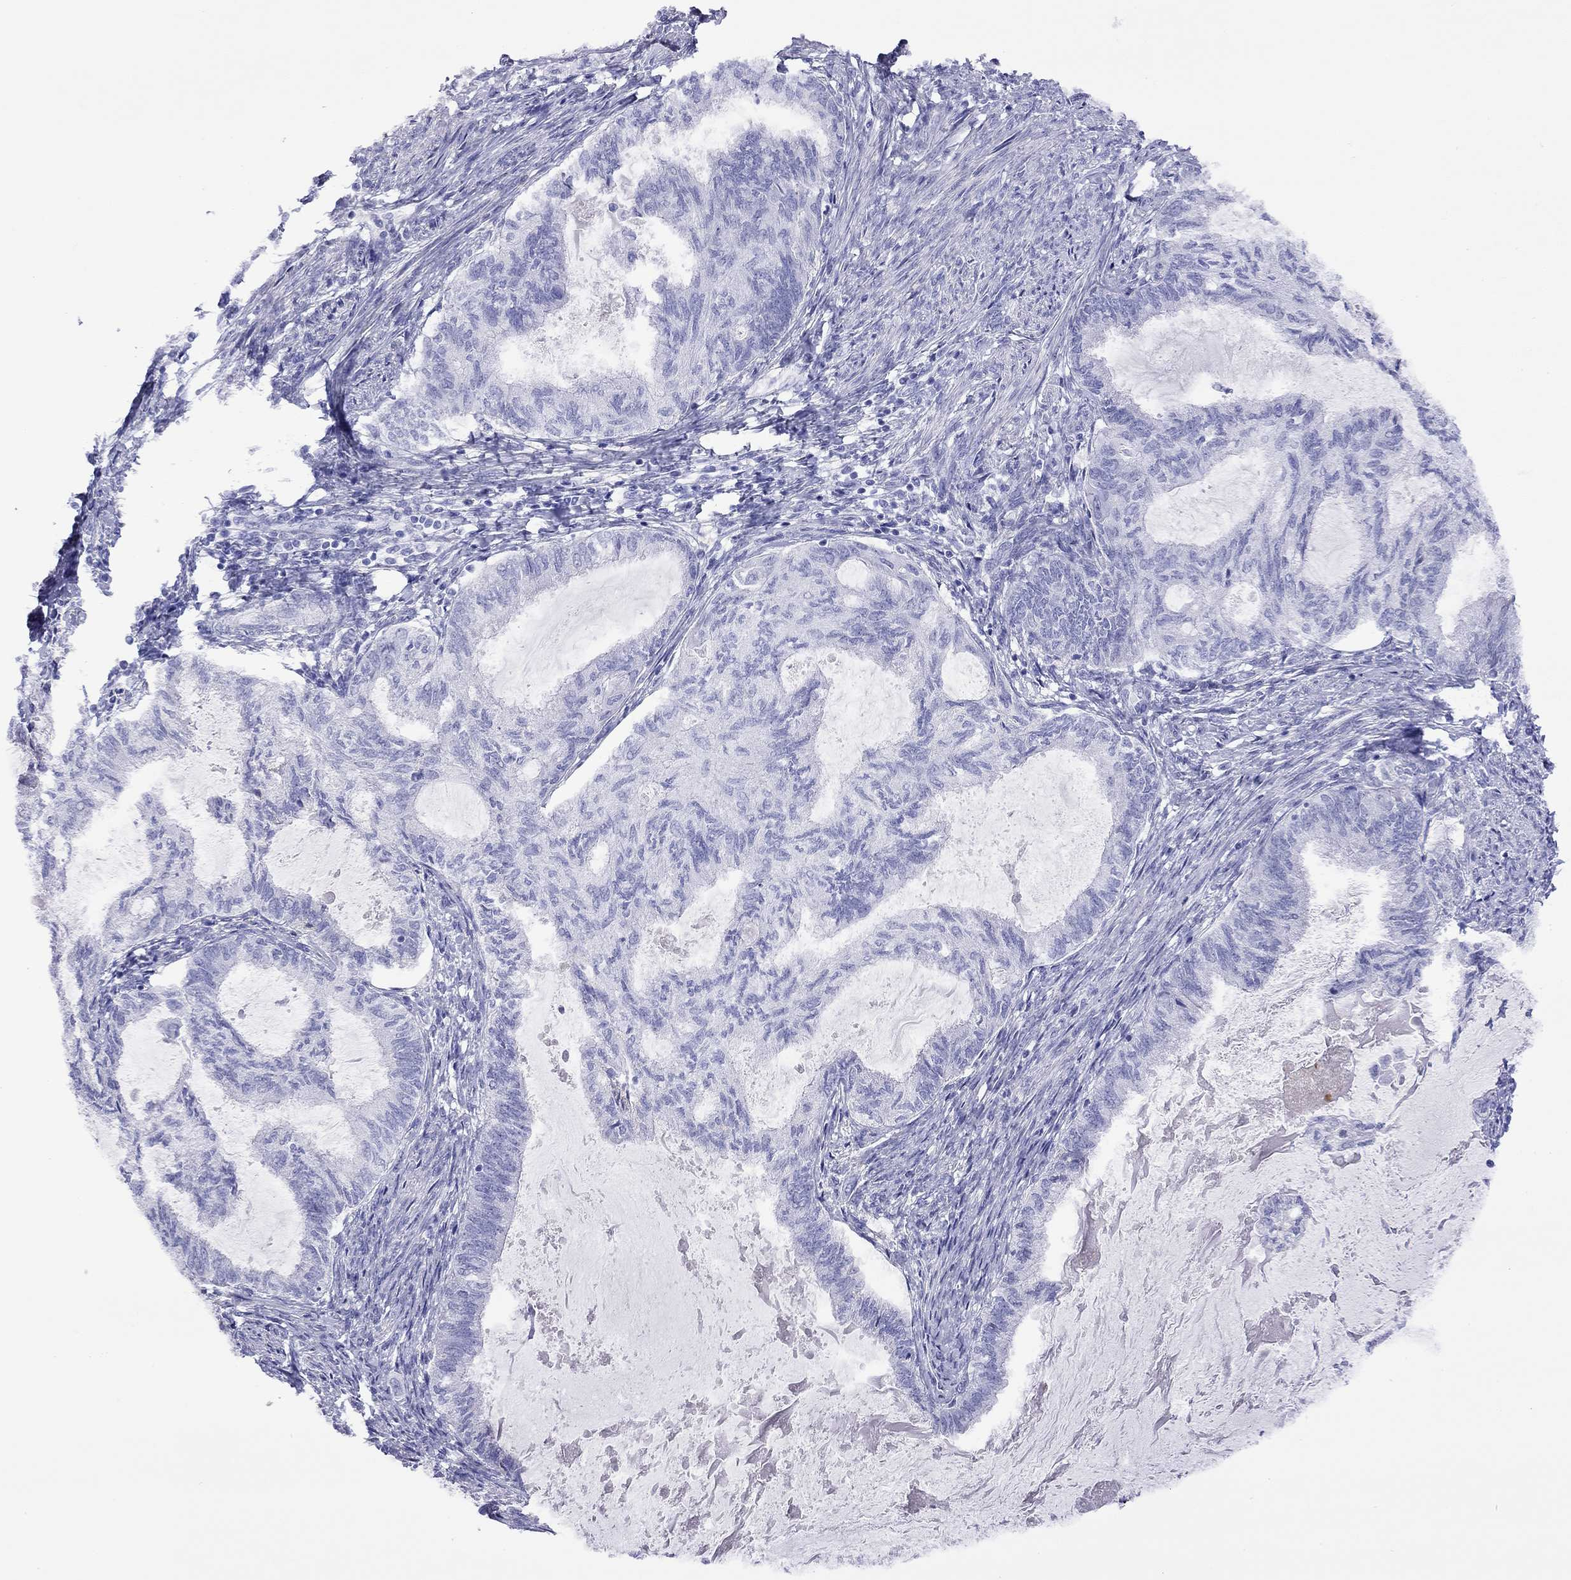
{"staining": {"intensity": "negative", "quantity": "none", "location": "none"}, "tissue": "endometrial cancer", "cell_type": "Tumor cells", "image_type": "cancer", "snomed": [{"axis": "morphology", "description": "Adenocarcinoma, NOS"}, {"axis": "topography", "description": "Endometrium"}], "caption": "Immunohistochemistry of endometrial cancer (adenocarcinoma) displays no positivity in tumor cells.", "gene": "SLC30A8", "patient": {"sex": "female", "age": 86}}